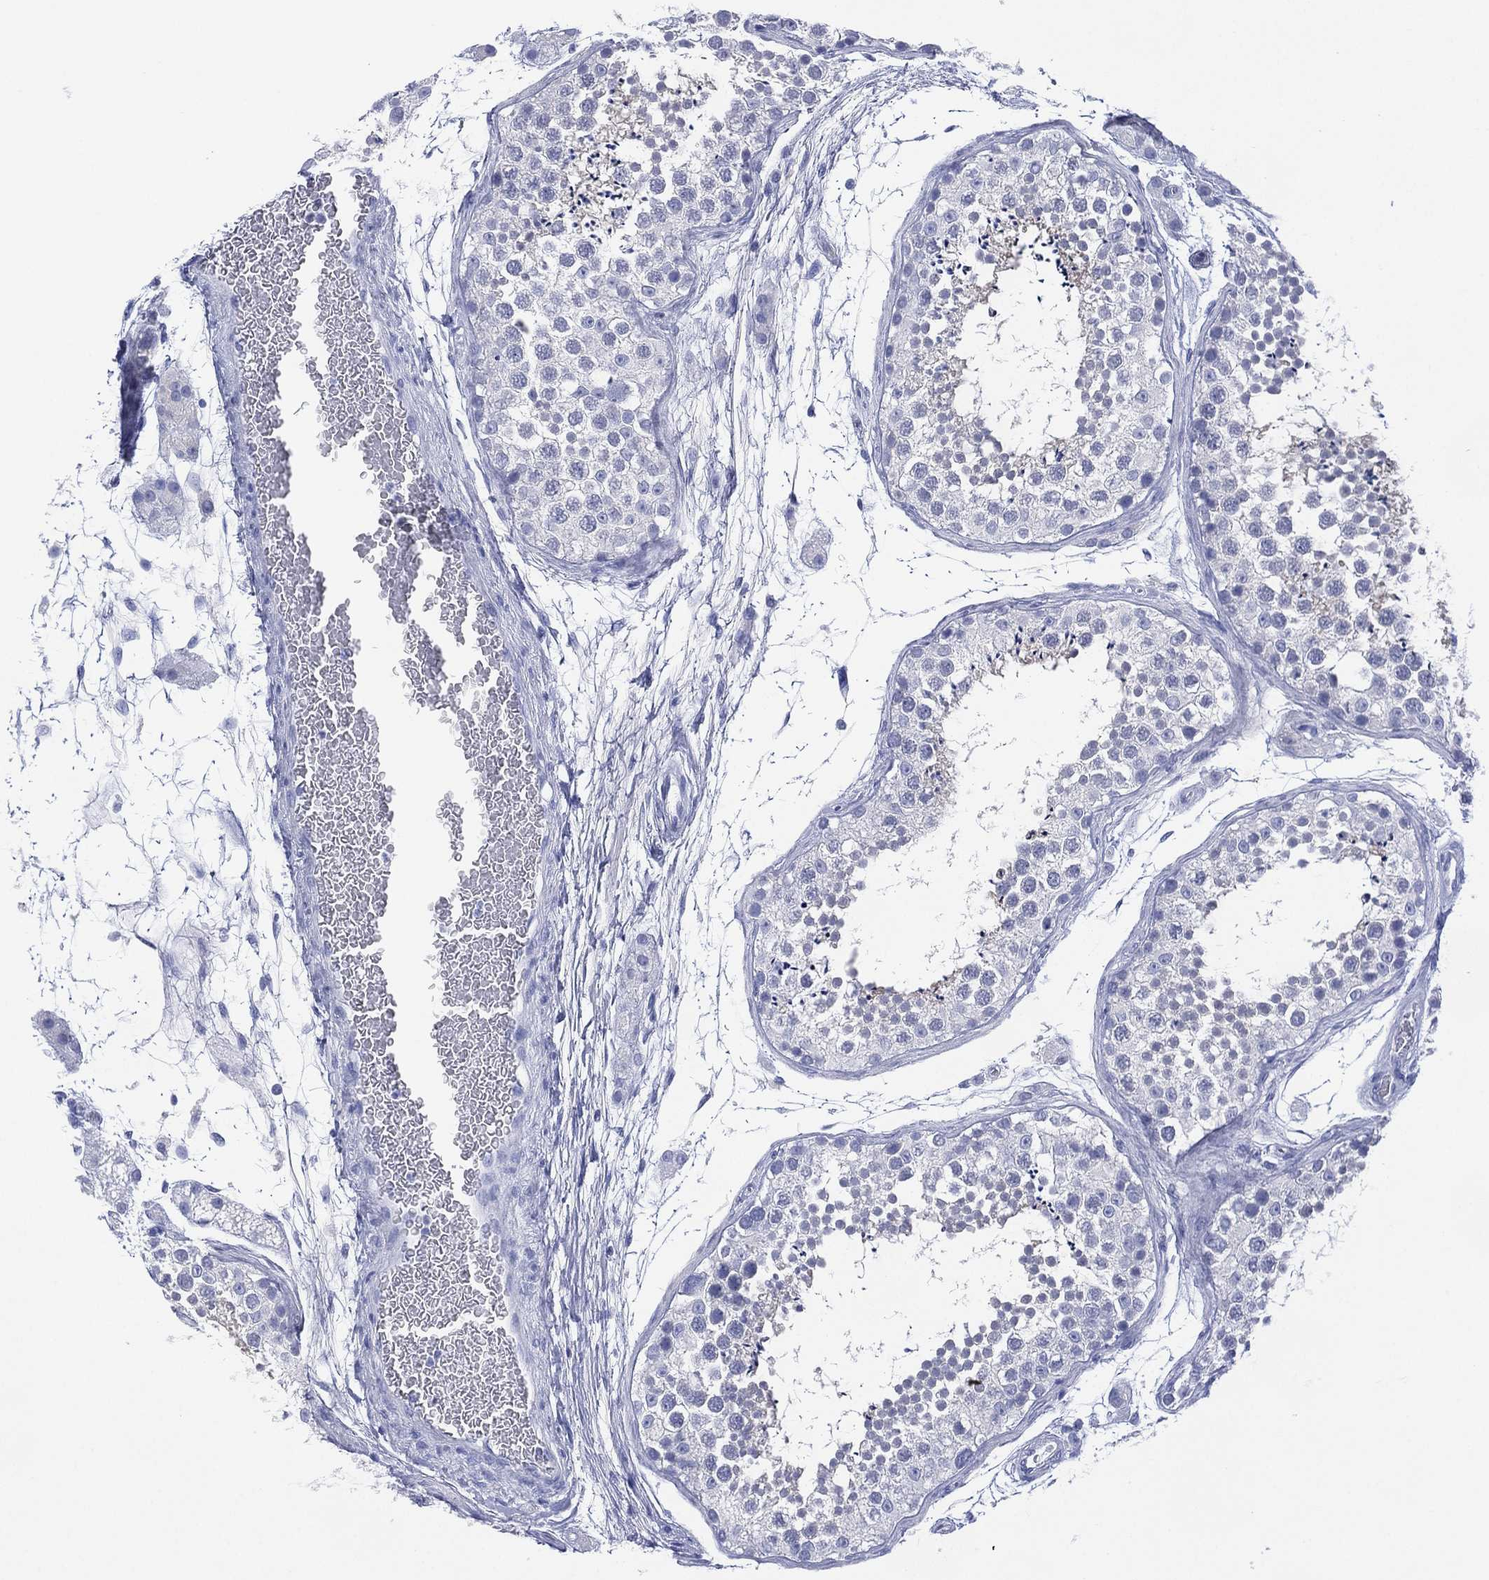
{"staining": {"intensity": "negative", "quantity": "none", "location": "none"}, "tissue": "testis", "cell_type": "Cells in seminiferous ducts", "image_type": "normal", "snomed": [{"axis": "morphology", "description": "Normal tissue, NOS"}, {"axis": "topography", "description": "Testis"}], "caption": "Histopathology image shows no significant protein positivity in cells in seminiferous ducts of unremarkable testis. Nuclei are stained in blue.", "gene": "DSG1", "patient": {"sex": "male", "age": 41}}